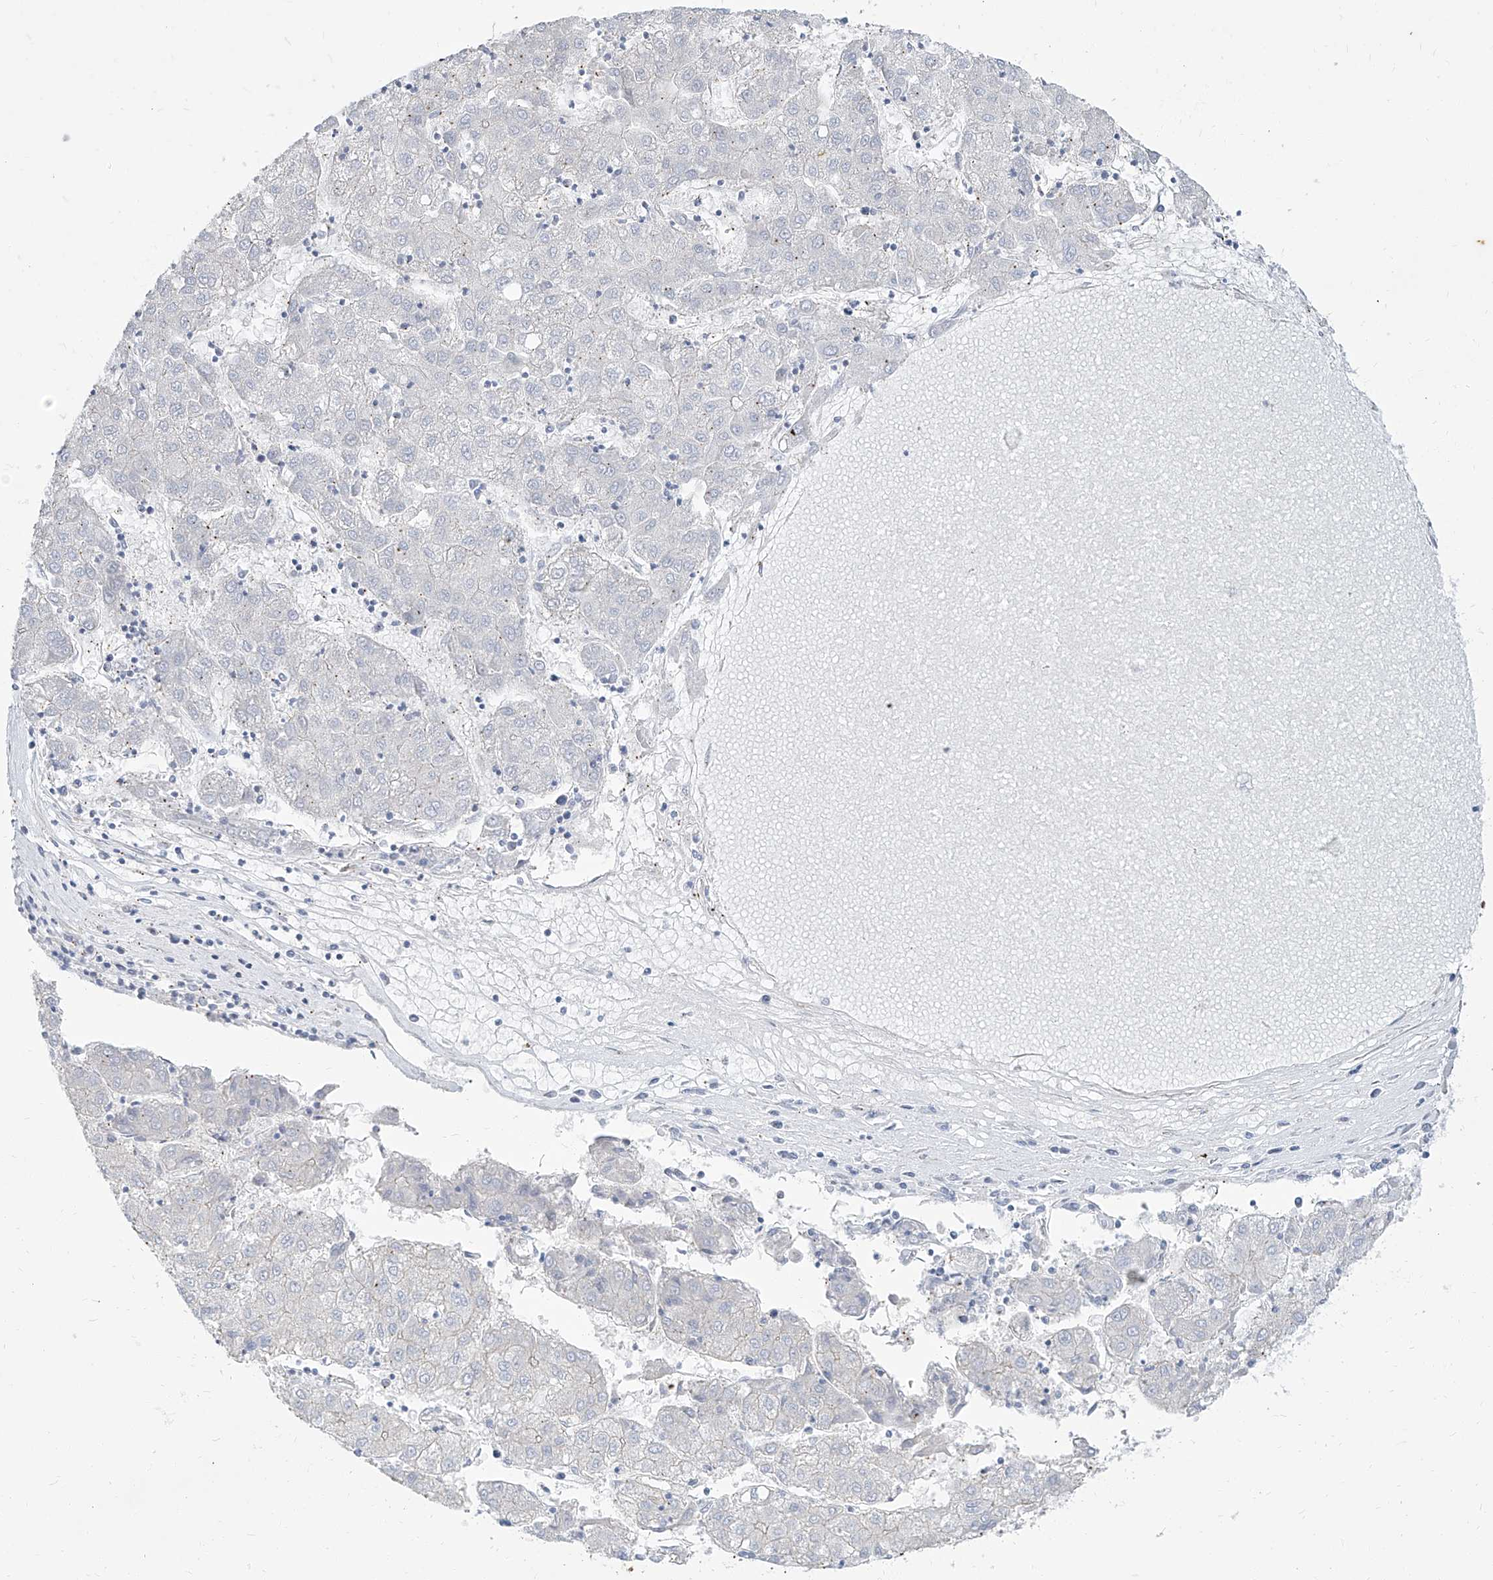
{"staining": {"intensity": "negative", "quantity": "none", "location": "none"}, "tissue": "liver cancer", "cell_type": "Tumor cells", "image_type": "cancer", "snomed": [{"axis": "morphology", "description": "Carcinoma, Hepatocellular, NOS"}, {"axis": "topography", "description": "Liver"}], "caption": "The immunohistochemistry photomicrograph has no significant staining in tumor cells of liver cancer tissue.", "gene": "TXLNB", "patient": {"sex": "male", "age": 72}}